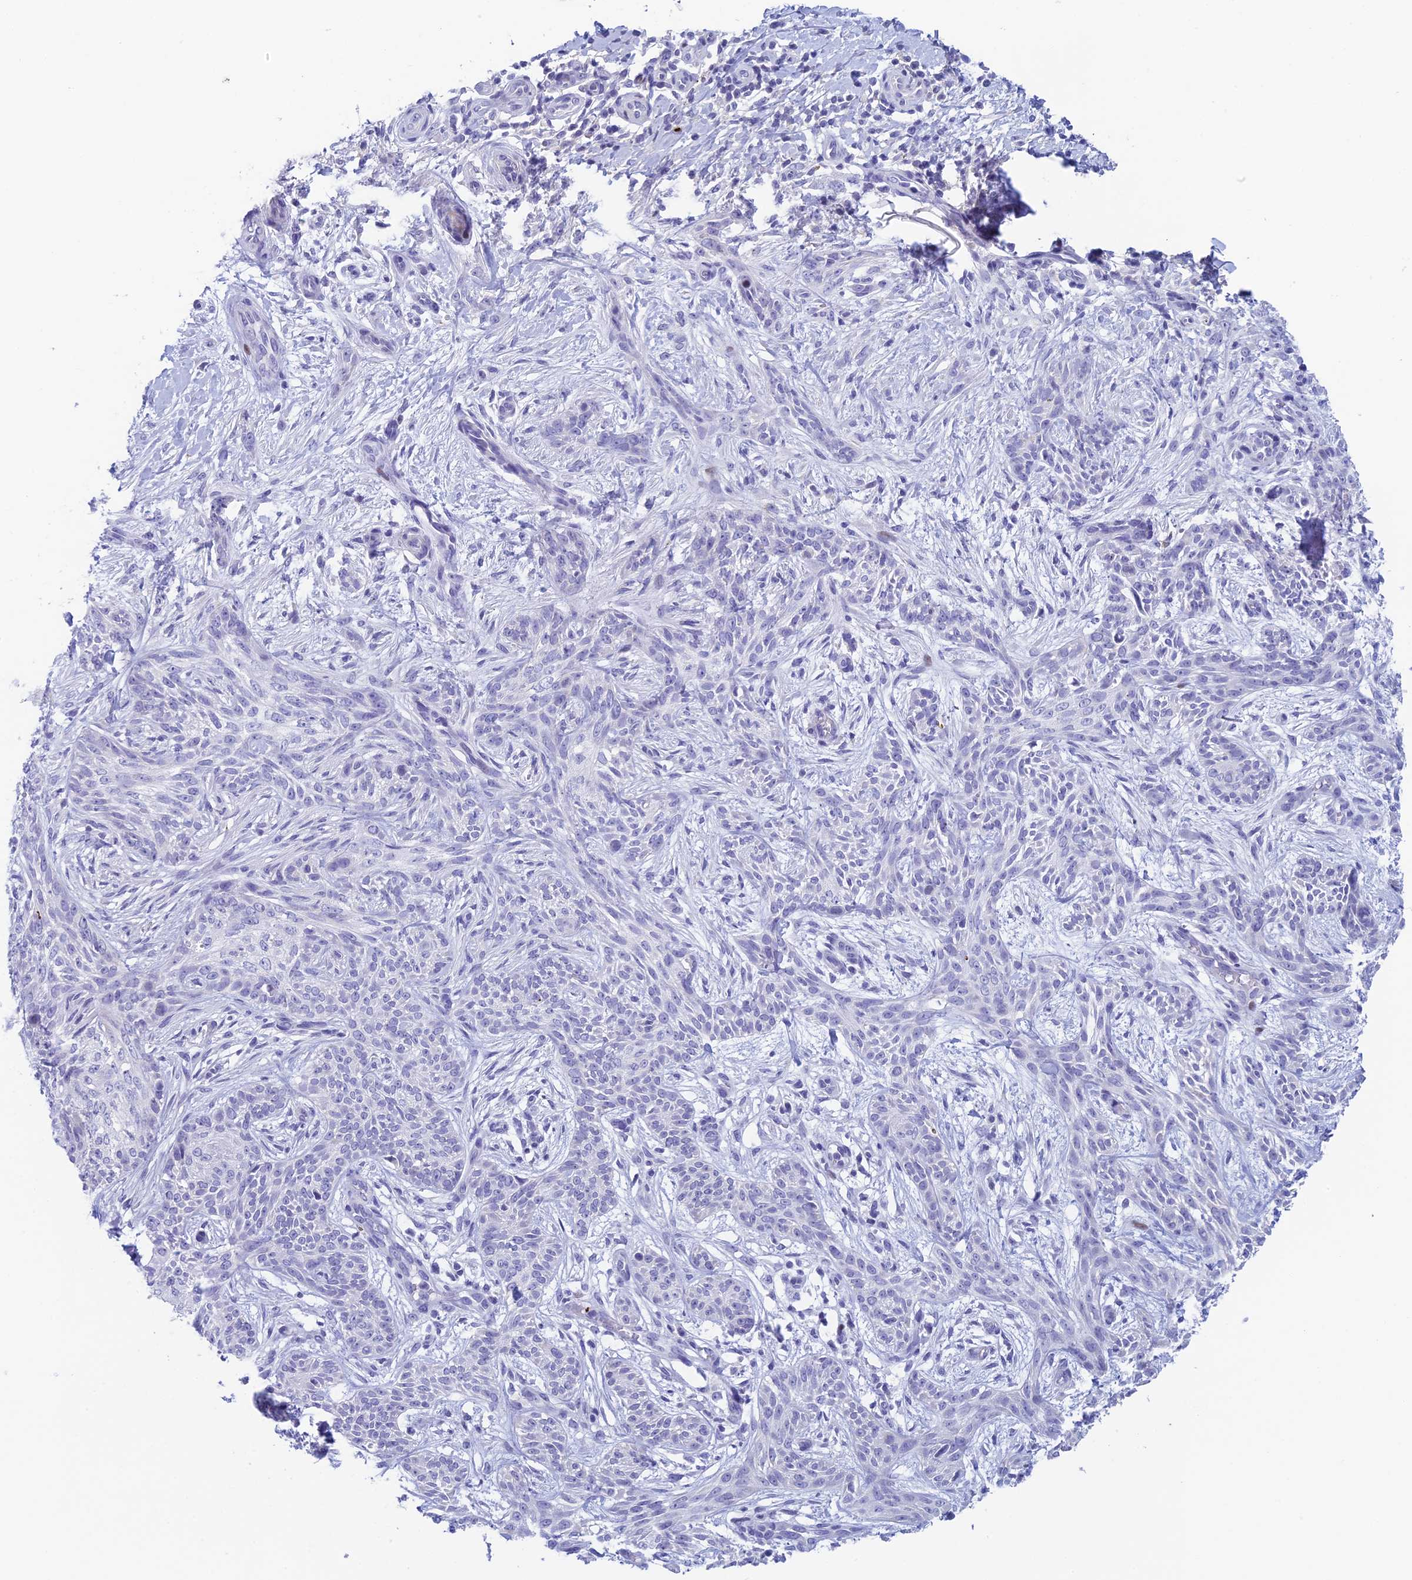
{"staining": {"intensity": "negative", "quantity": "none", "location": "none"}, "tissue": "skin cancer", "cell_type": "Tumor cells", "image_type": "cancer", "snomed": [{"axis": "morphology", "description": "Basal cell carcinoma"}, {"axis": "topography", "description": "Skin"}], "caption": "Tumor cells are negative for brown protein staining in basal cell carcinoma (skin). (Brightfield microscopy of DAB (3,3'-diaminobenzidine) immunohistochemistry (IHC) at high magnification).", "gene": "REXO5", "patient": {"sex": "female", "age": 82}}